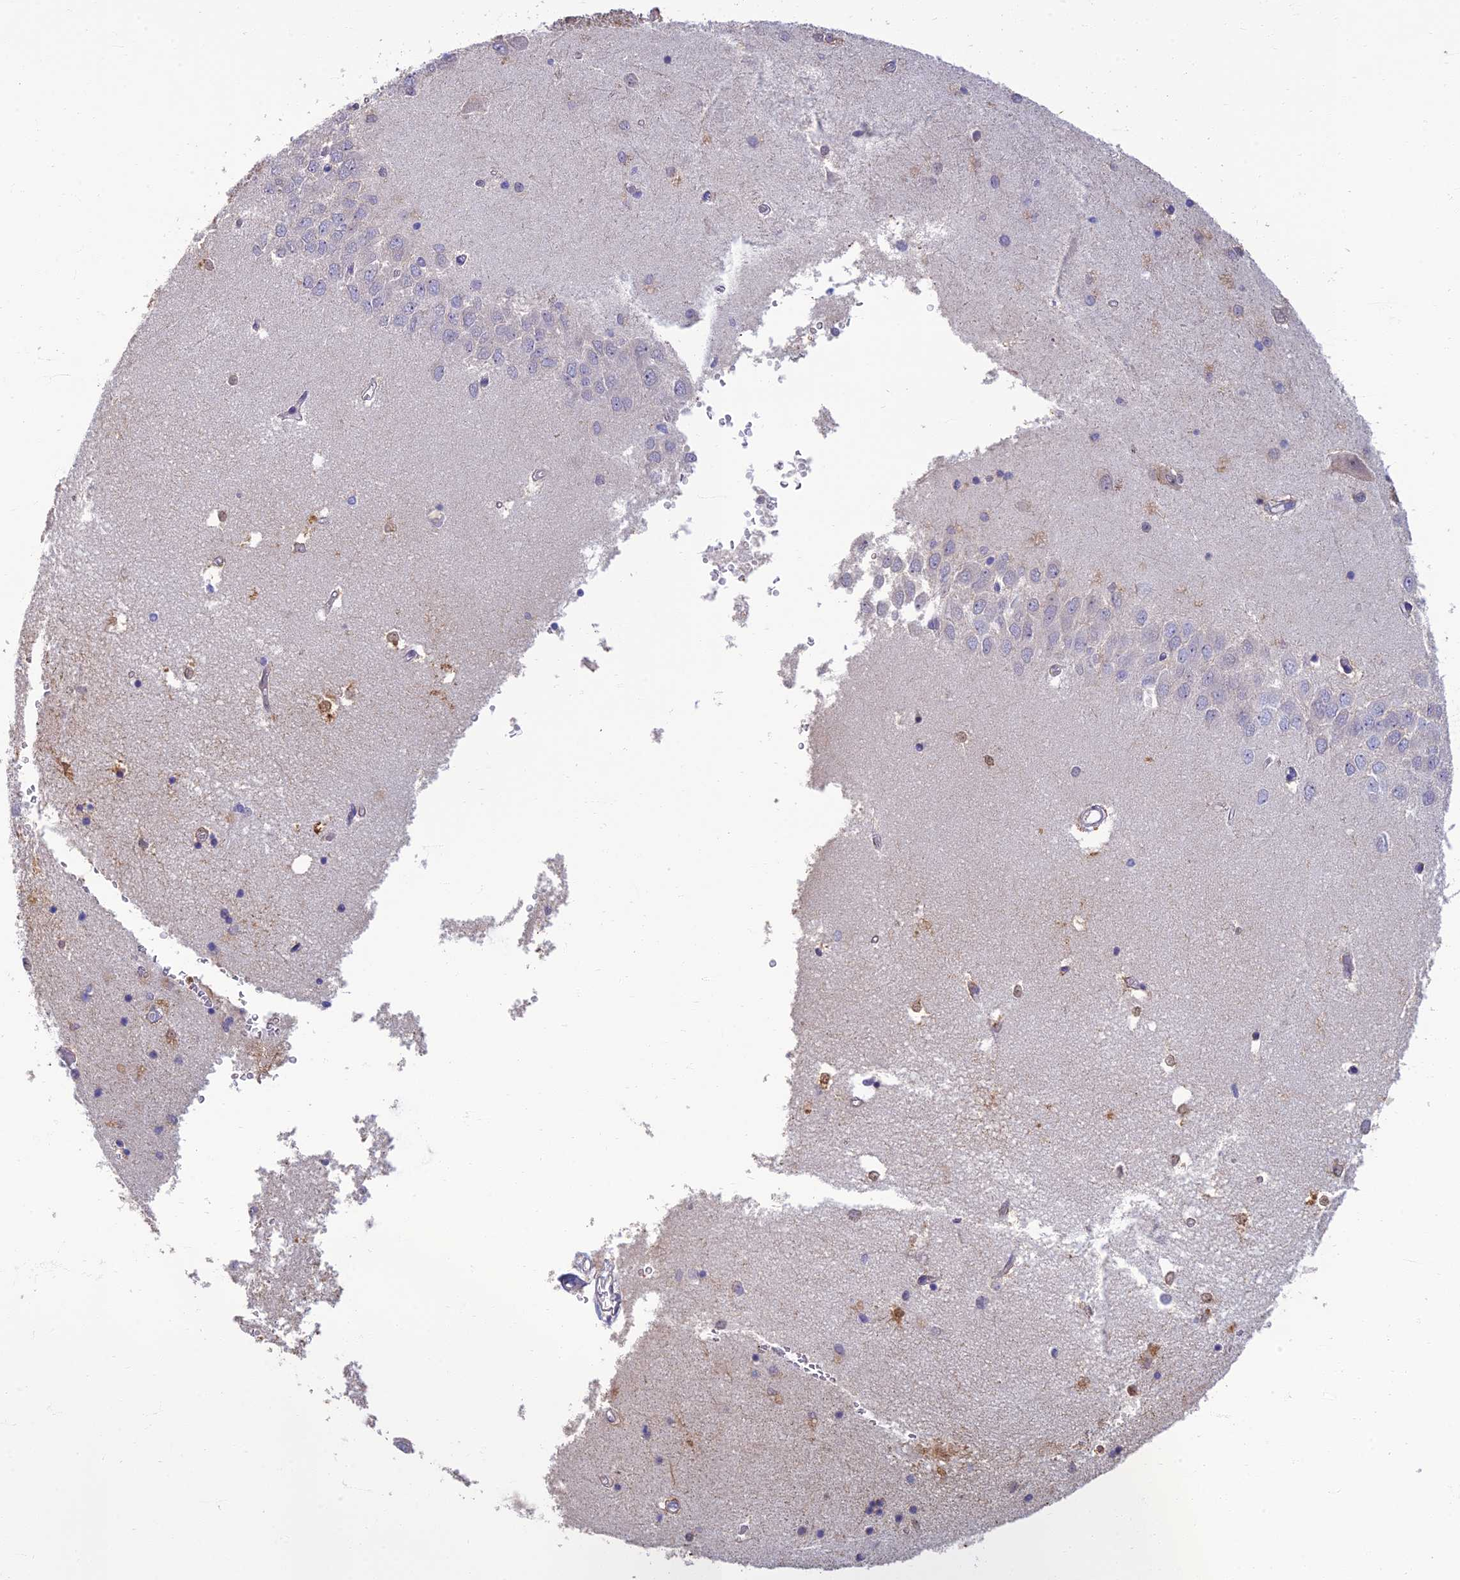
{"staining": {"intensity": "strong", "quantity": "<25%", "location": "cytoplasmic/membranous"}, "tissue": "hippocampus", "cell_type": "Glial cells", "image_type": "normal", "snomed": [{"axis": "morphology", "description": "Normal tissue, NOS"}, {"axis": "topography", "description": "Hippocampus"}], "caption": "Protein analysis of unremarkable hippocampus shows strong cytoplasmic/membranous staining in about <25% of glial cells.", "gene": "NEURL1", "patient": {"sex": "male", "age": 45}}